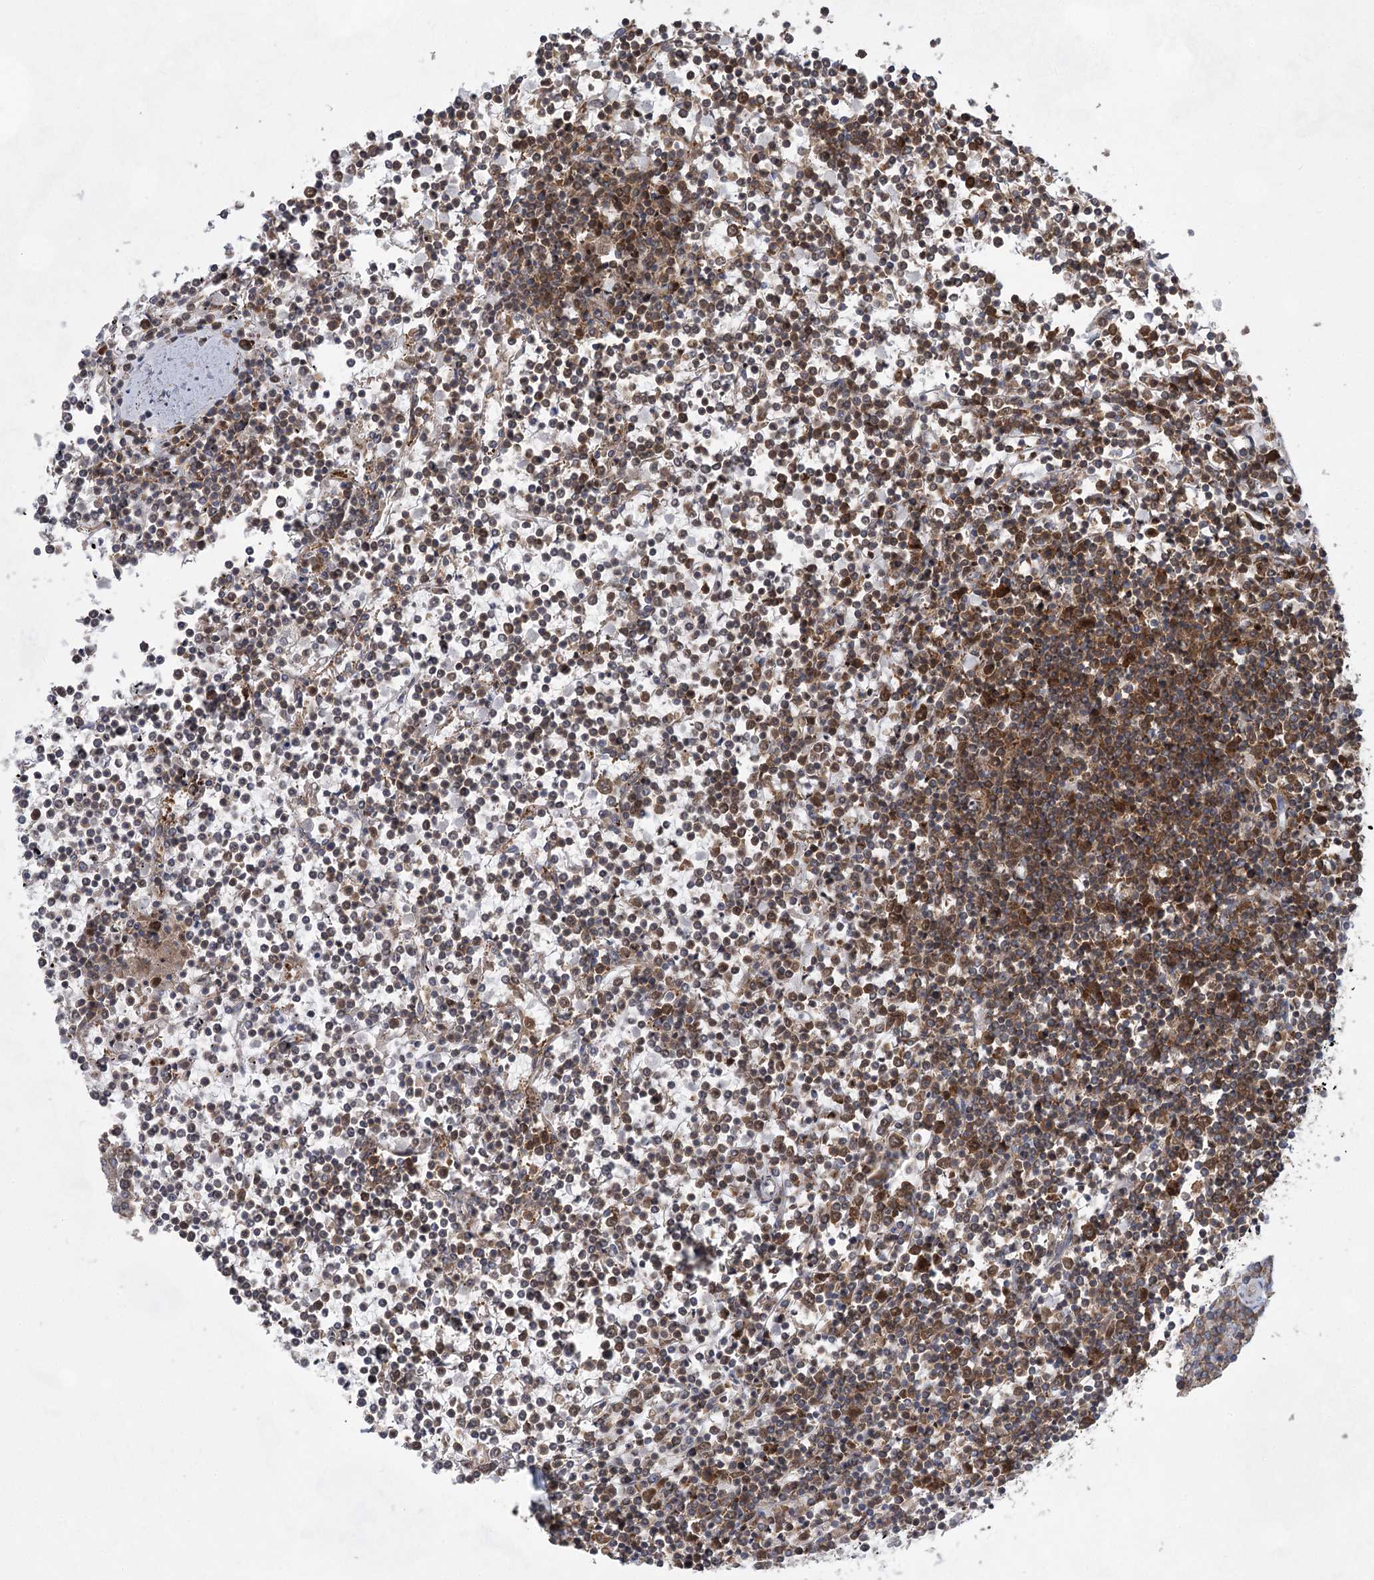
{"staining": {"intensity": "moderate", "quantity": "25%-75%", "location": "cytoplasmic/membranous"}, "tissue": "lymphoma", "cell_type": "Tumor cells", "image_type": "cancer", "snomed": [{"axis": "morphology", "description": "Malignant lymphoma, non-Hodgkin's type, Low grade"}, {"axis": "topography", "description": "Spleen"}], "caption": "About 25%-75% of tumor cells in low-grade malignant lymphoma, non-Hodgkin's type demonstrate moderate cytoplasmic/membranous protein staining as visualized by brown immunohistochemical staining.", "gene": "EIF3A", "patient": {"sex": "female", "age": 19}}